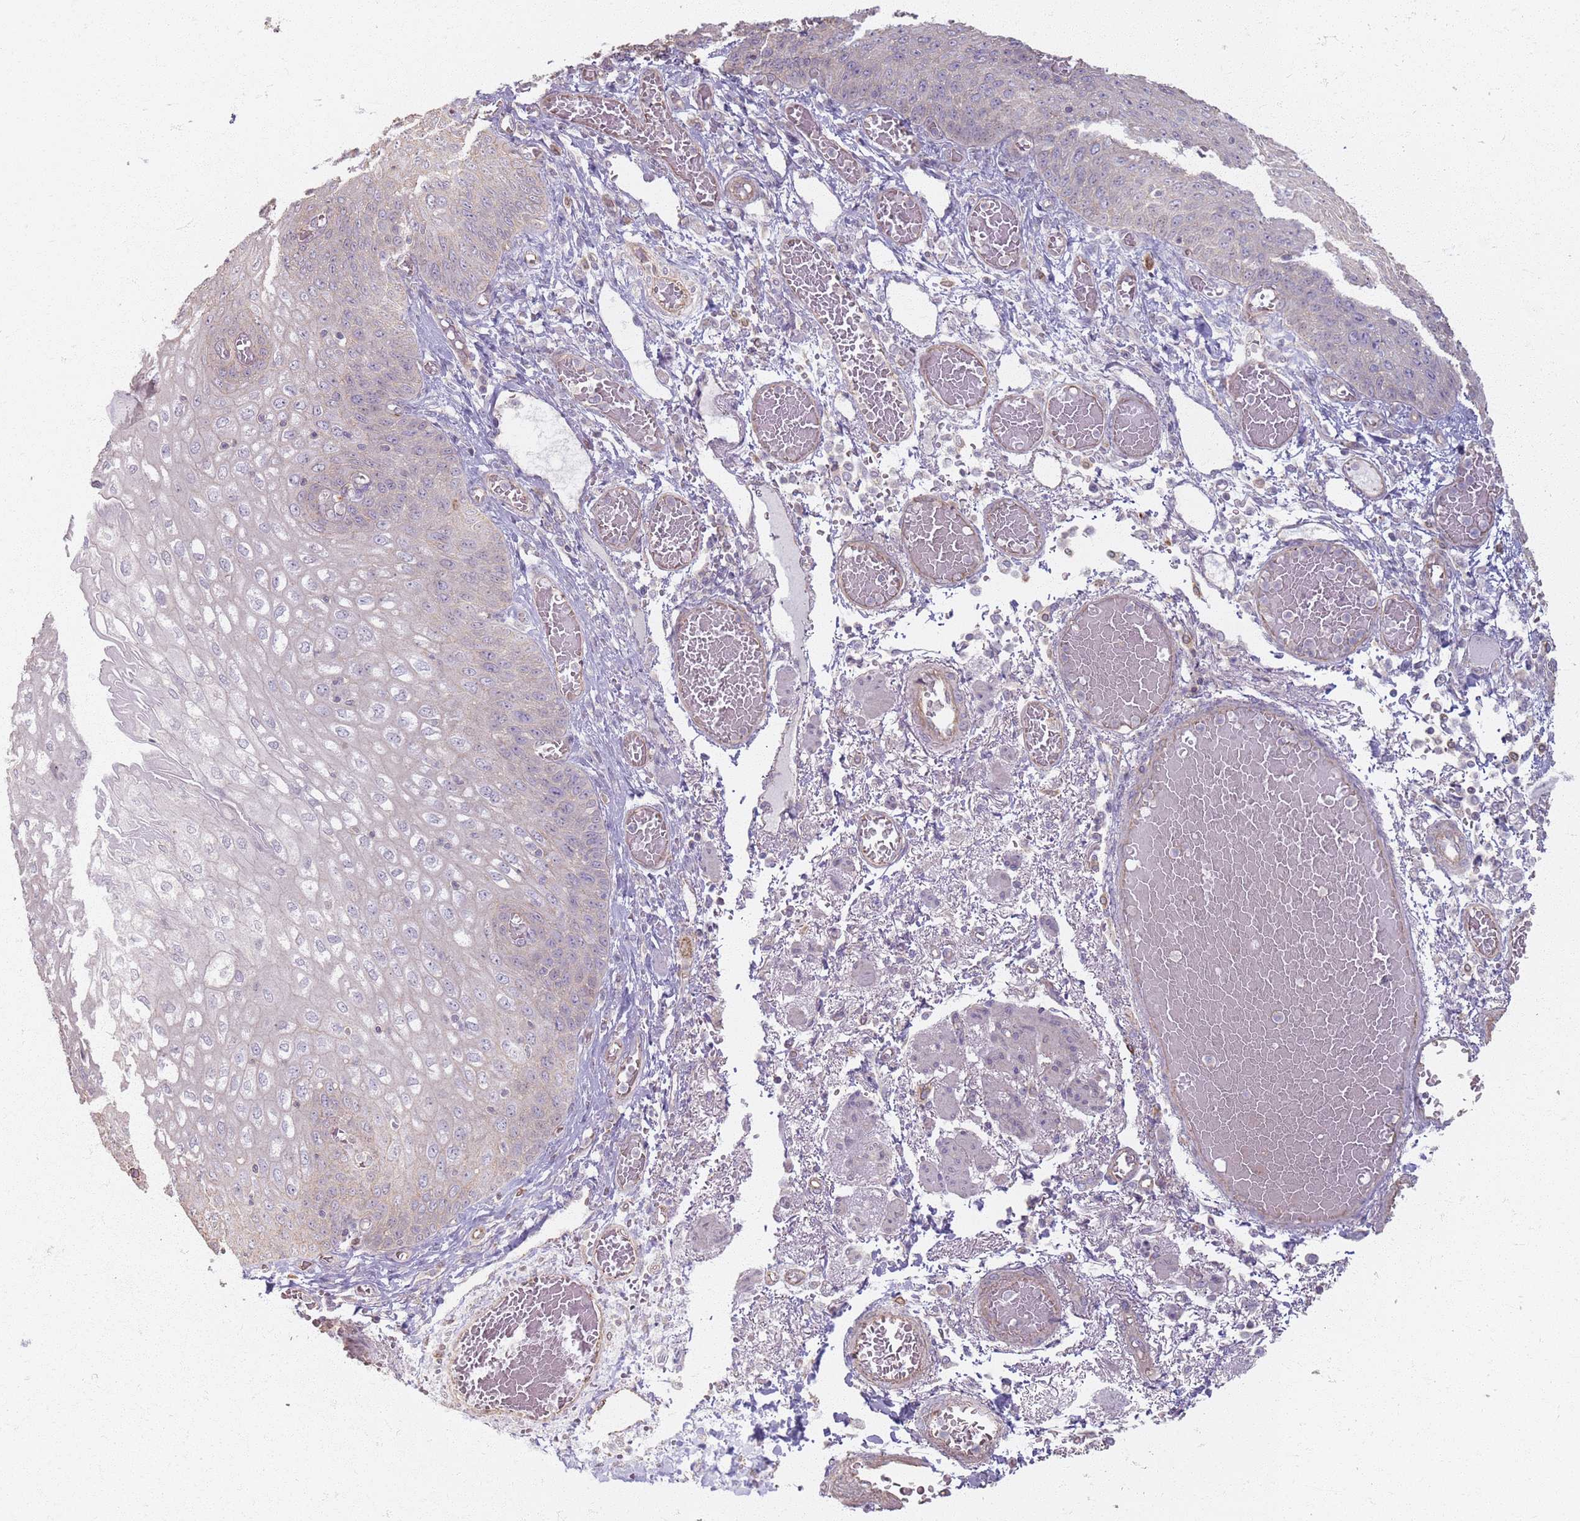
{"staining": {"intensity": "negative", "quantity": "none", "location": "none"}, "tissue": "esophagus", "cell_type": "Squamous epithelial cells", "image_type": "normal", "snomed": [{"axis": "morphology", "description": "Normal tissue, NOS"}, {"axis": "topography", "description": "Esophagus"}], "caption": "Esophagus stained for a protein using immunohistochemistry displays no positivity squamous epithelial cells.", "gene": "KCNA5", "patient": {"sex": "male", "age": 81}}